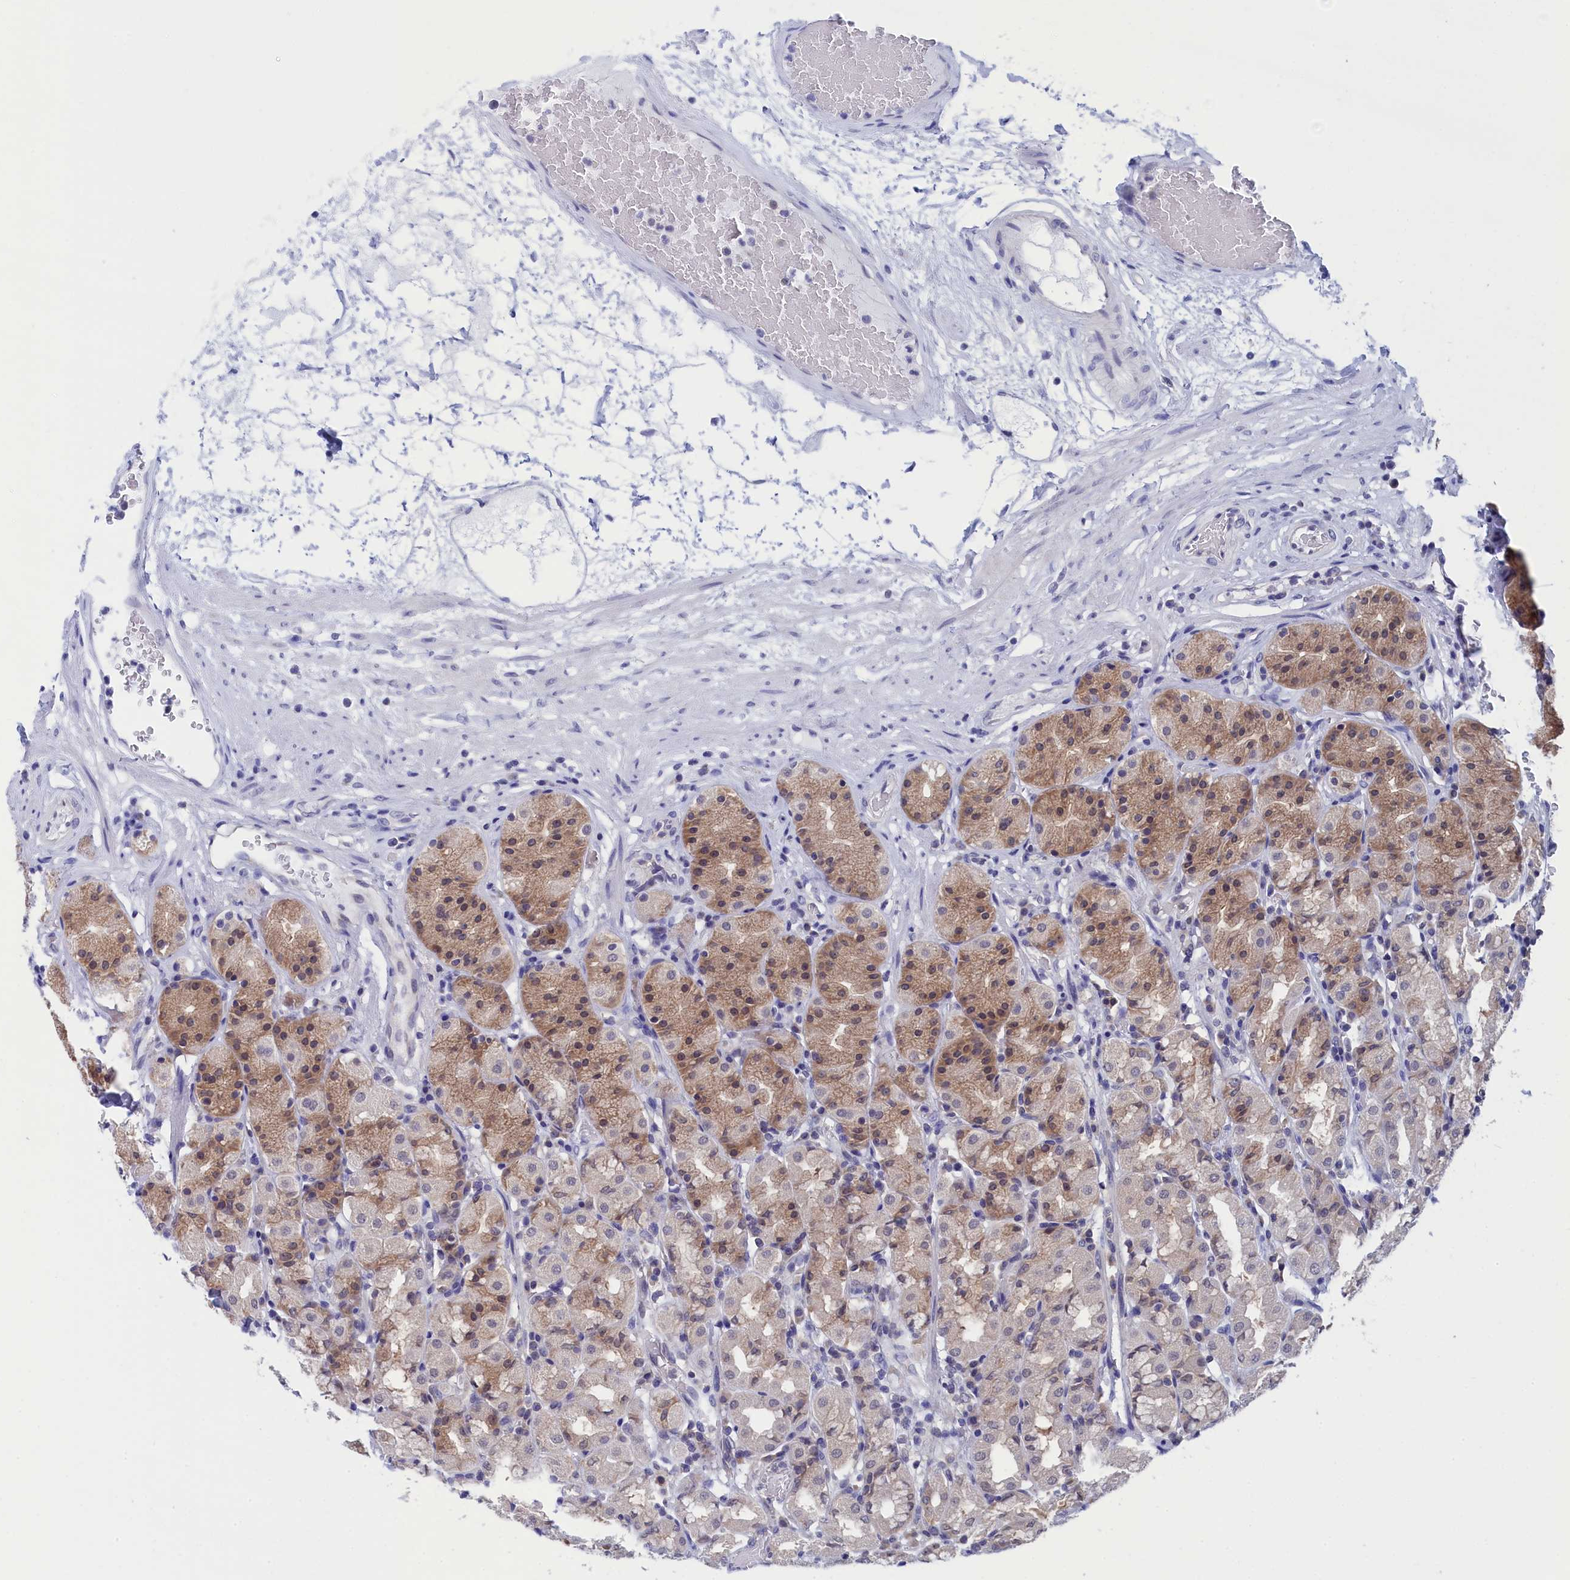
{"staining": {"intensity": "moderate", "quantity": "<25%", "location": "cytoplasmic/membranous,nuclear"}, "tissue": "stomach", "cell_type": "Glandular cells", "image_type": "normal", "snomed": [{"axis": "morphology", "description": "Normal tissue, NOS"}, {"axis": "topography", "description": "Stomach, lower"}], "caption": "Human stomach stained for a protein (brown) demonstrates moderate cytoplasmic/membranous,nuclear positive expression in about <25% of glandular cells.", "gene": "PGP", "patient": {"sex": "female", "age": 56}}